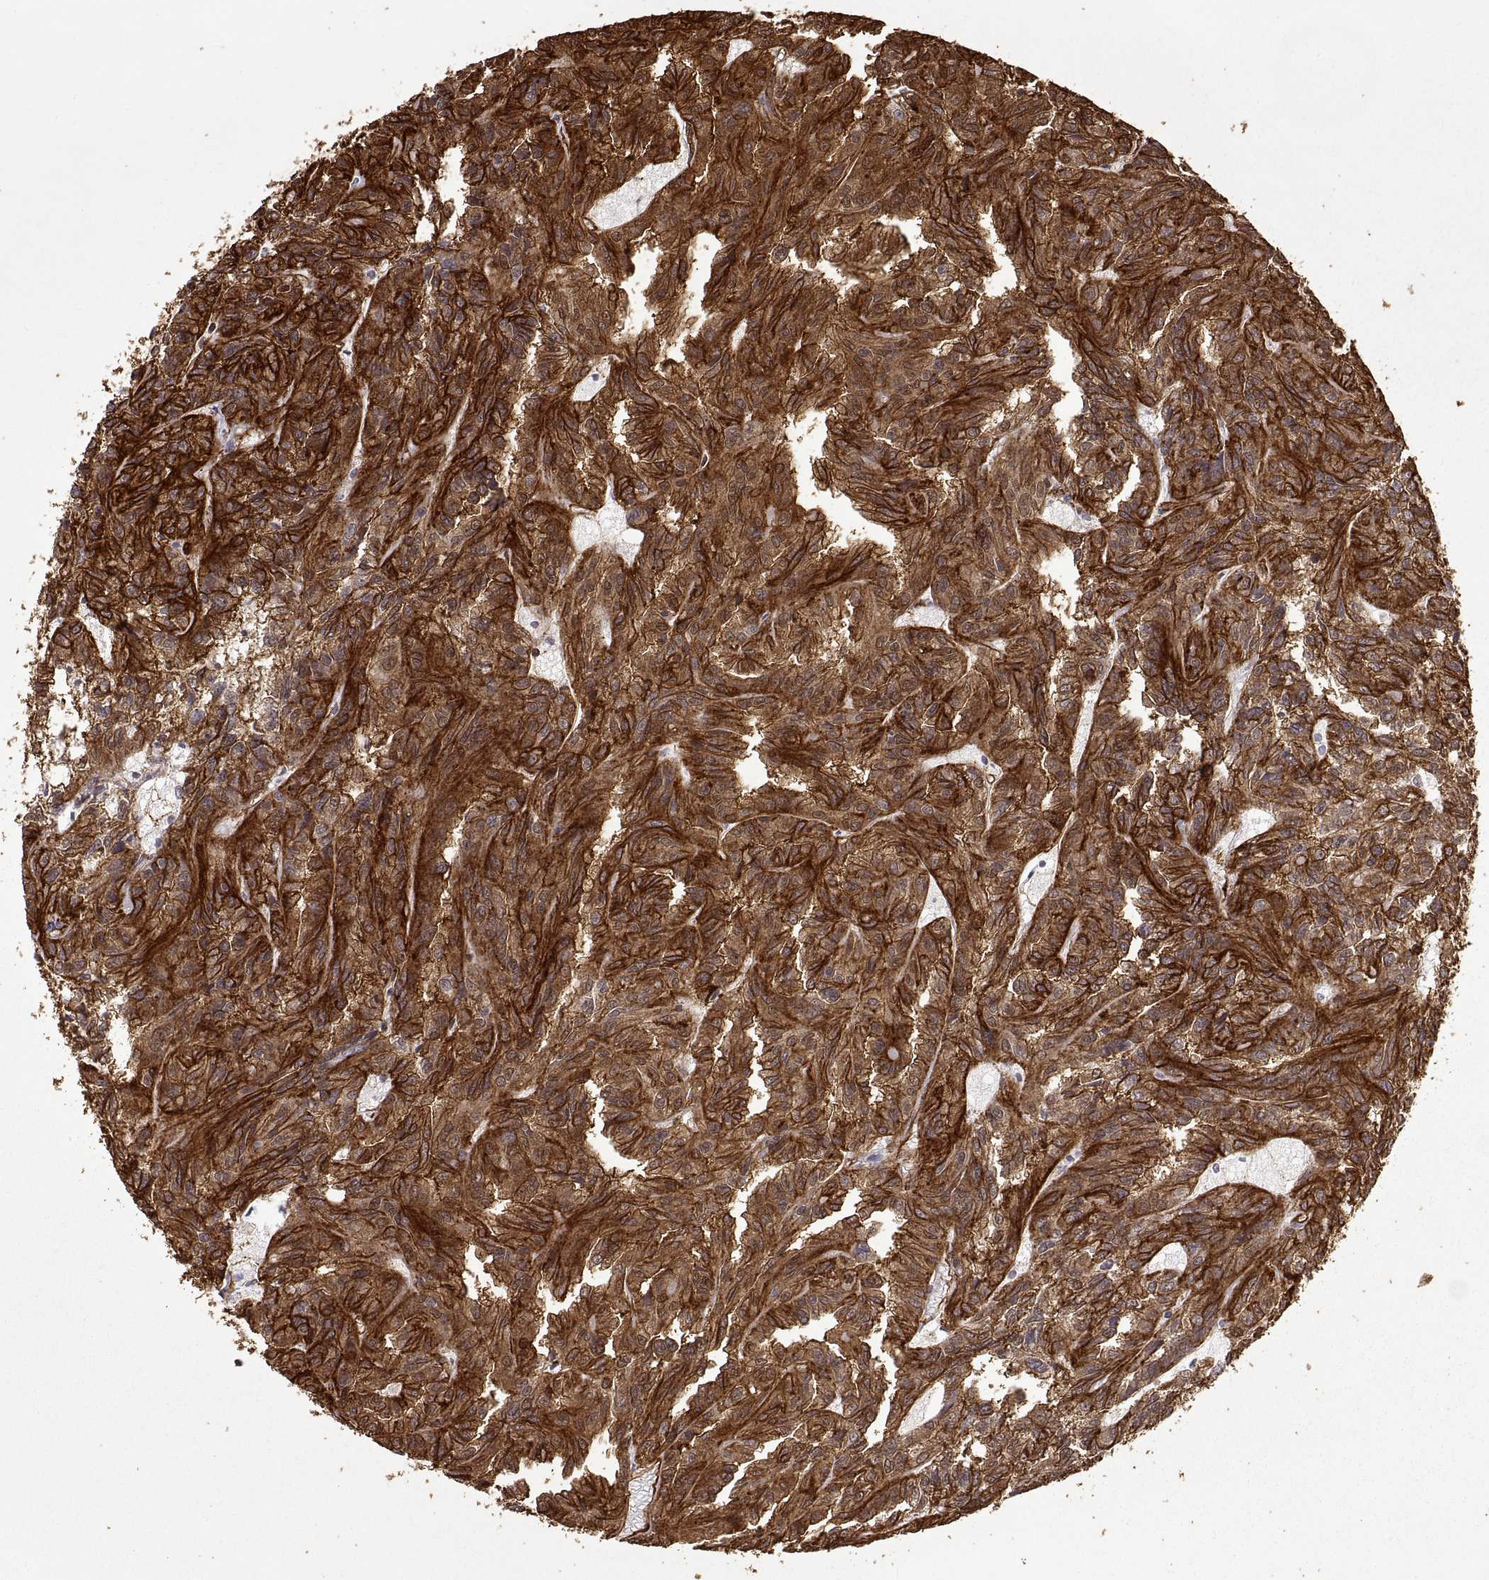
{"staining": {"intensity": "strong", "quantity": ">75%", "location": "cytoplasmic/membranous"}, "tissue": "renal cancer", "cell_type": "Tumor cells", "image_type": "cancer", "snomed": [{"axis": "morphology", "description": "Adenocarcinoma, NOS"}, {"axis": "topography", "description": "Kidney"}], "caption": "Immunohistochemistry (IHC) image of human renal adenocarcinoma stained for a protein (brown), which shows high levels of strong cytoplasmic/membranous staining in about >75% of tumor cells.", "gene": "S100A10", "patient": {"sex": "male", "age": 79}}